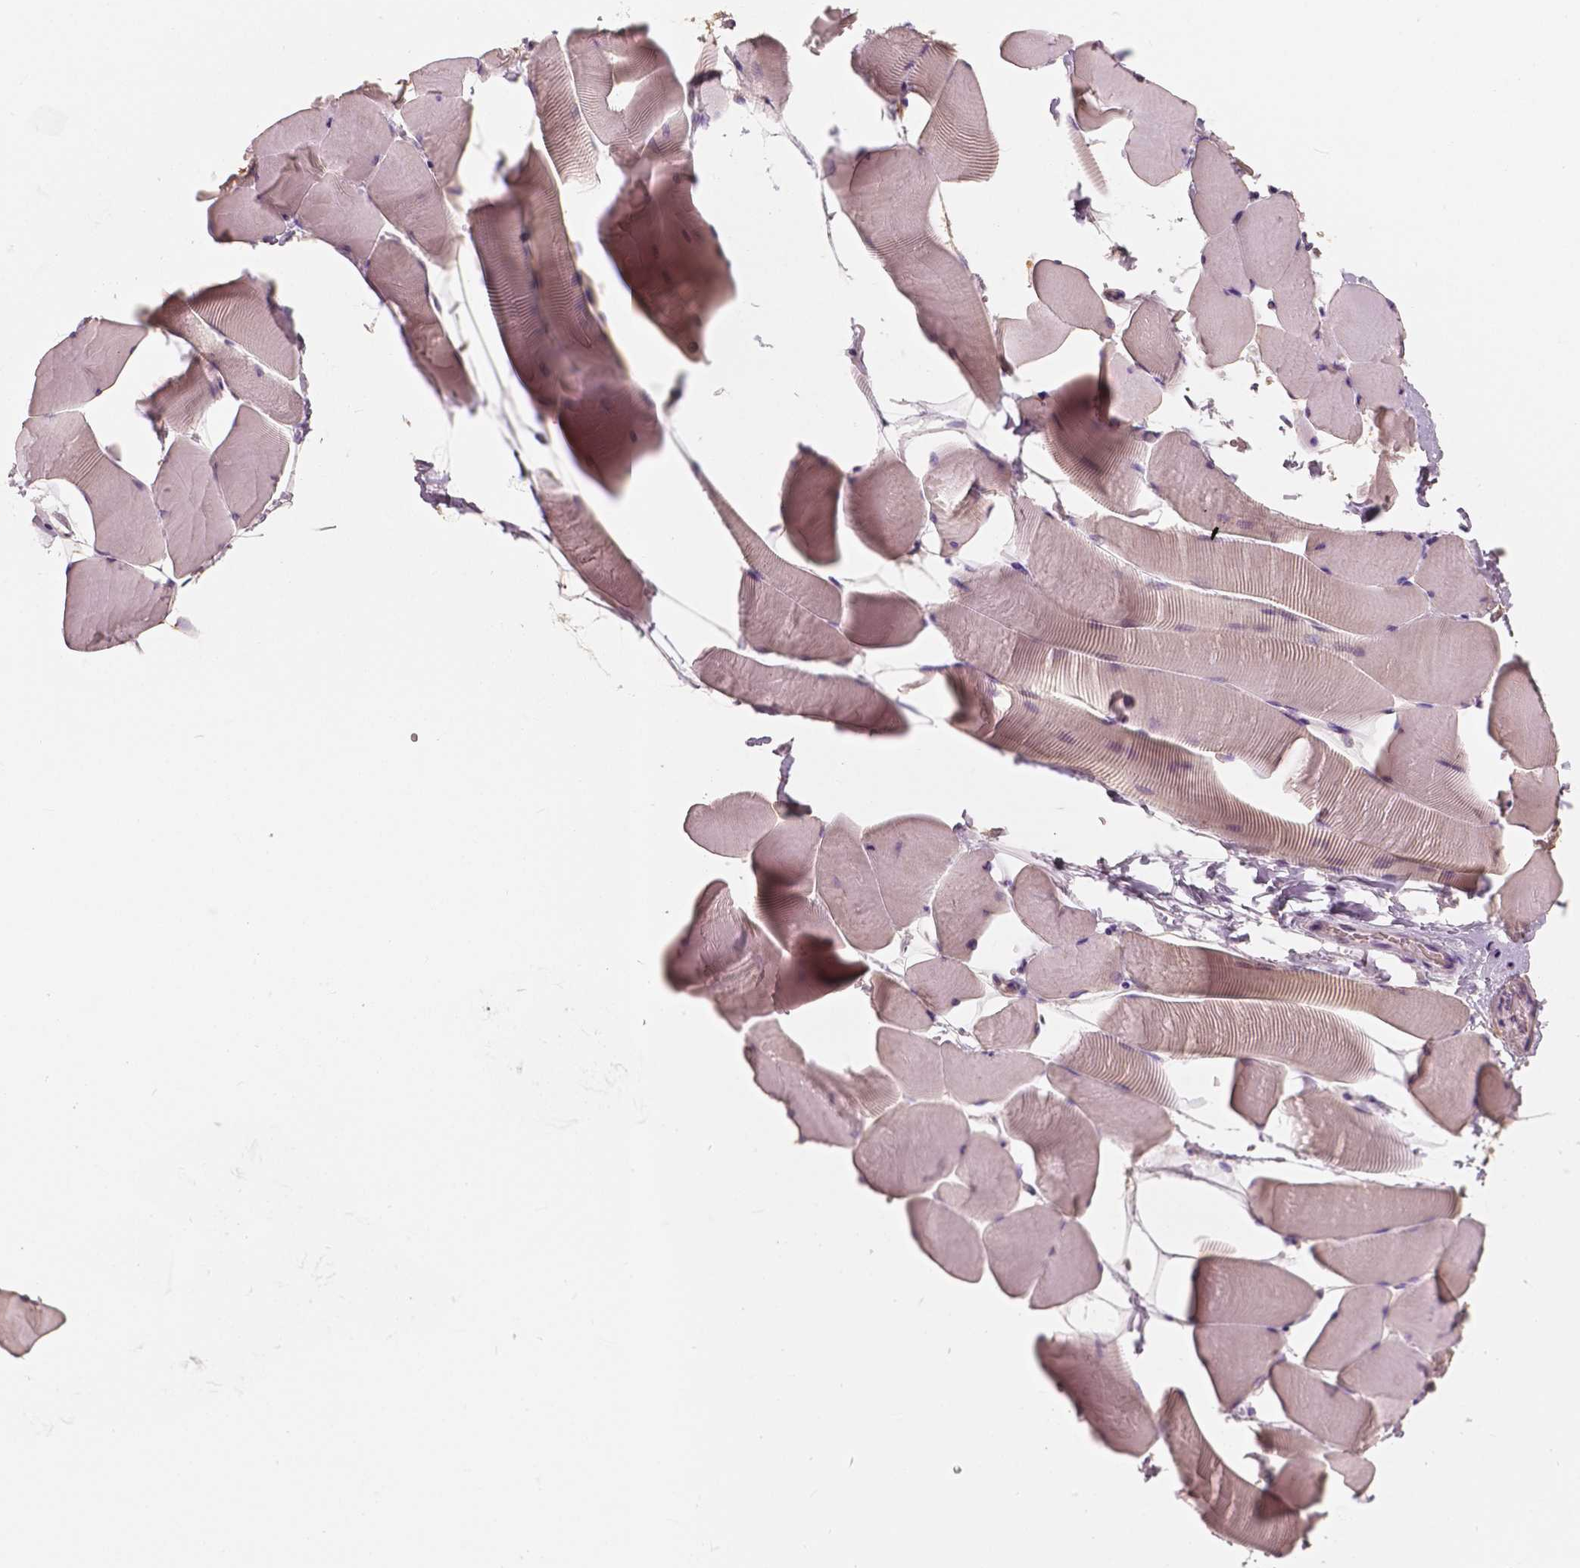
{"staining": {"intensity": "weak", "quantity": "<25%", "location": "cytoplasmic/membranous"}, "tissue": "skeletal muscle", "cell_type": "Myocytes", "image_type": "normal", "snomed": [{"axis": "morphology", "description": "Normal tissue, NOS"}, {"axis": "topography", "description": "Skeletal muscle"}], "caption": "IHC photomicrograph of unremarkable skeletal muscle: human skeletal muscle stained with DAB (3,3'-diaminobenzidine) exhibits no significant protein positivity in myocytes.", "gene": "SAT2", "patient": {"sex": "male", "age": 25}}